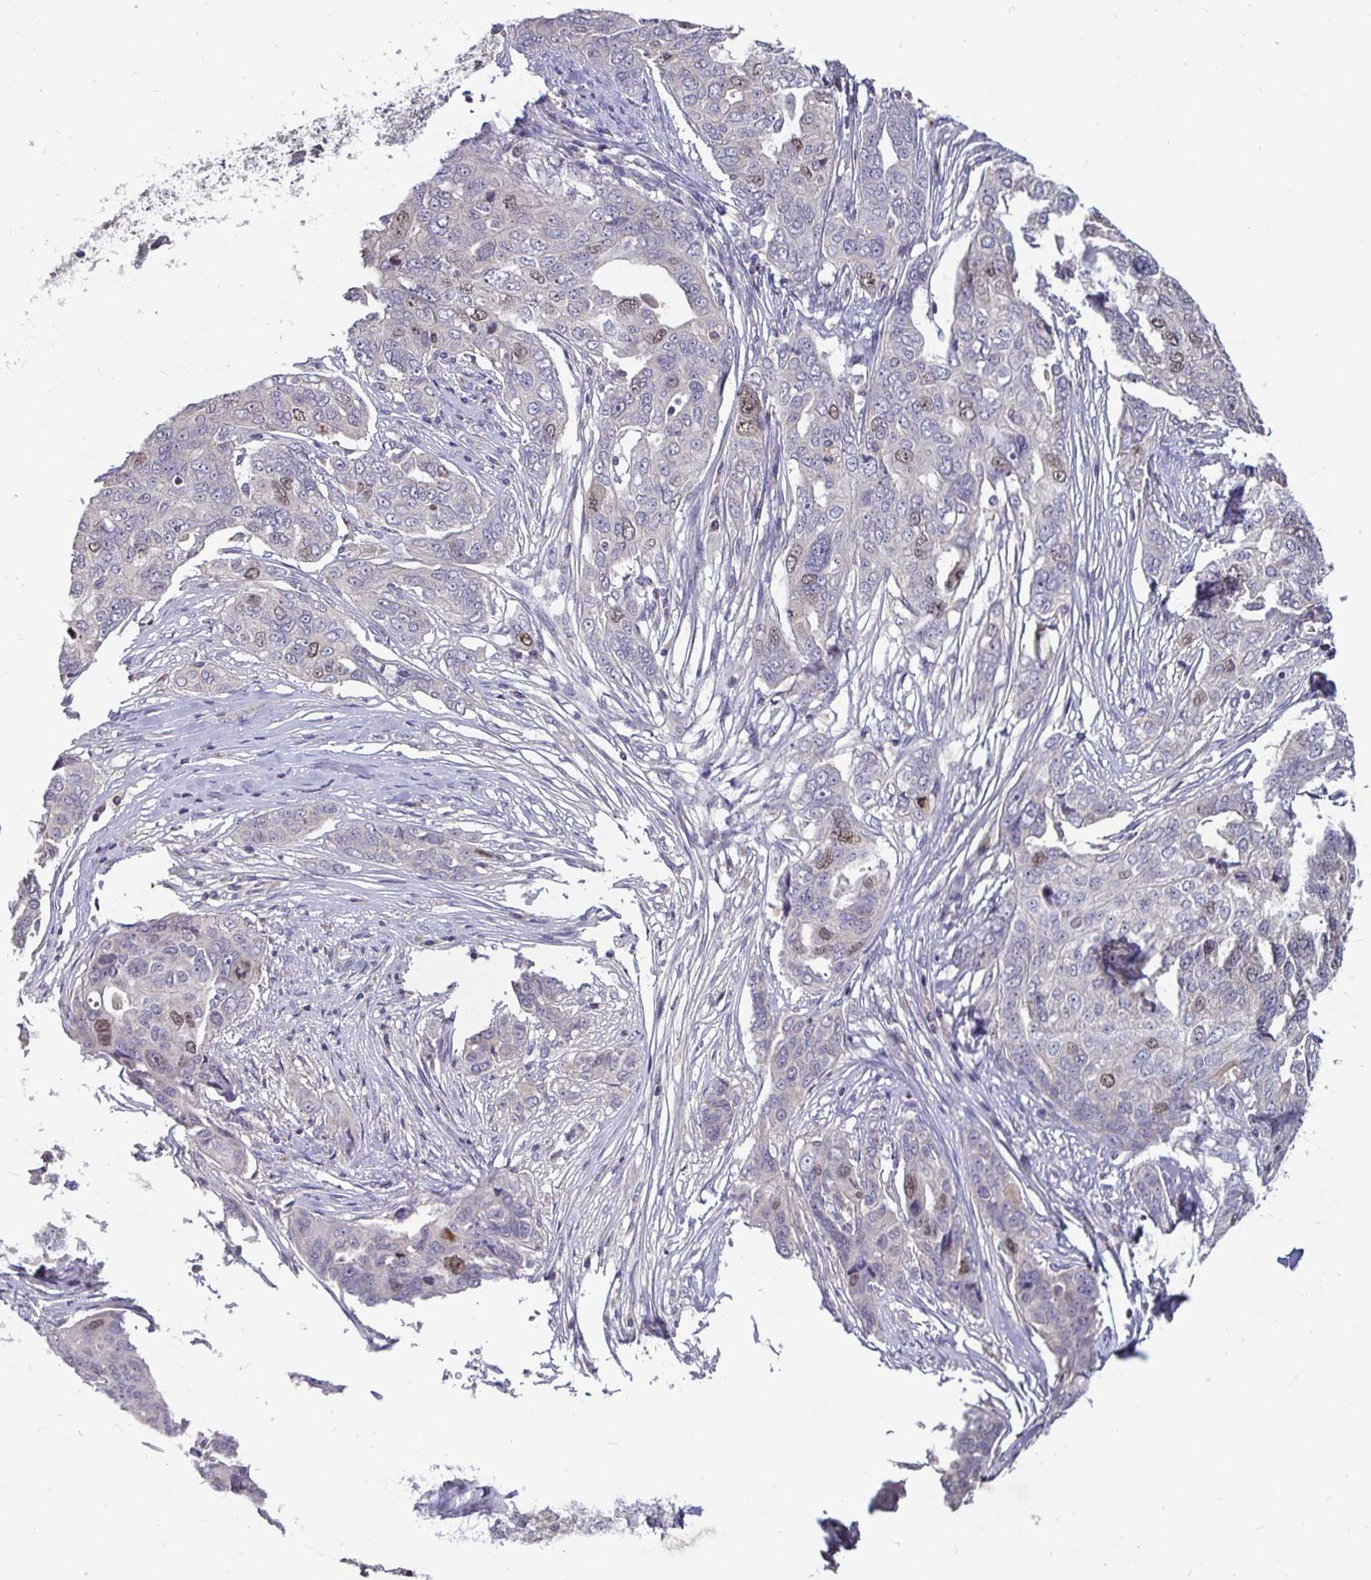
{"staining": {"intensity": "weak", "quantity": "<25%", "location": "nuclear"}, "tissue": "ovarian cancer", "cell_type": "Tumor cells", "image_type": "cancer", "snomed": [{"axis": "morphology", "description": "Carcinoma, endometroid"}, {"axis": "topography", "description": "Ovary"}], "caption": "The photomicrograph exhibits no staining of tumor cells in ovarian cancer. The staining is performed using DAB brown chromogen with nuclei counter-stained in using hematoxylin.", "gene": "ANLN", "patient": {"sex": "female", "age": 70}}